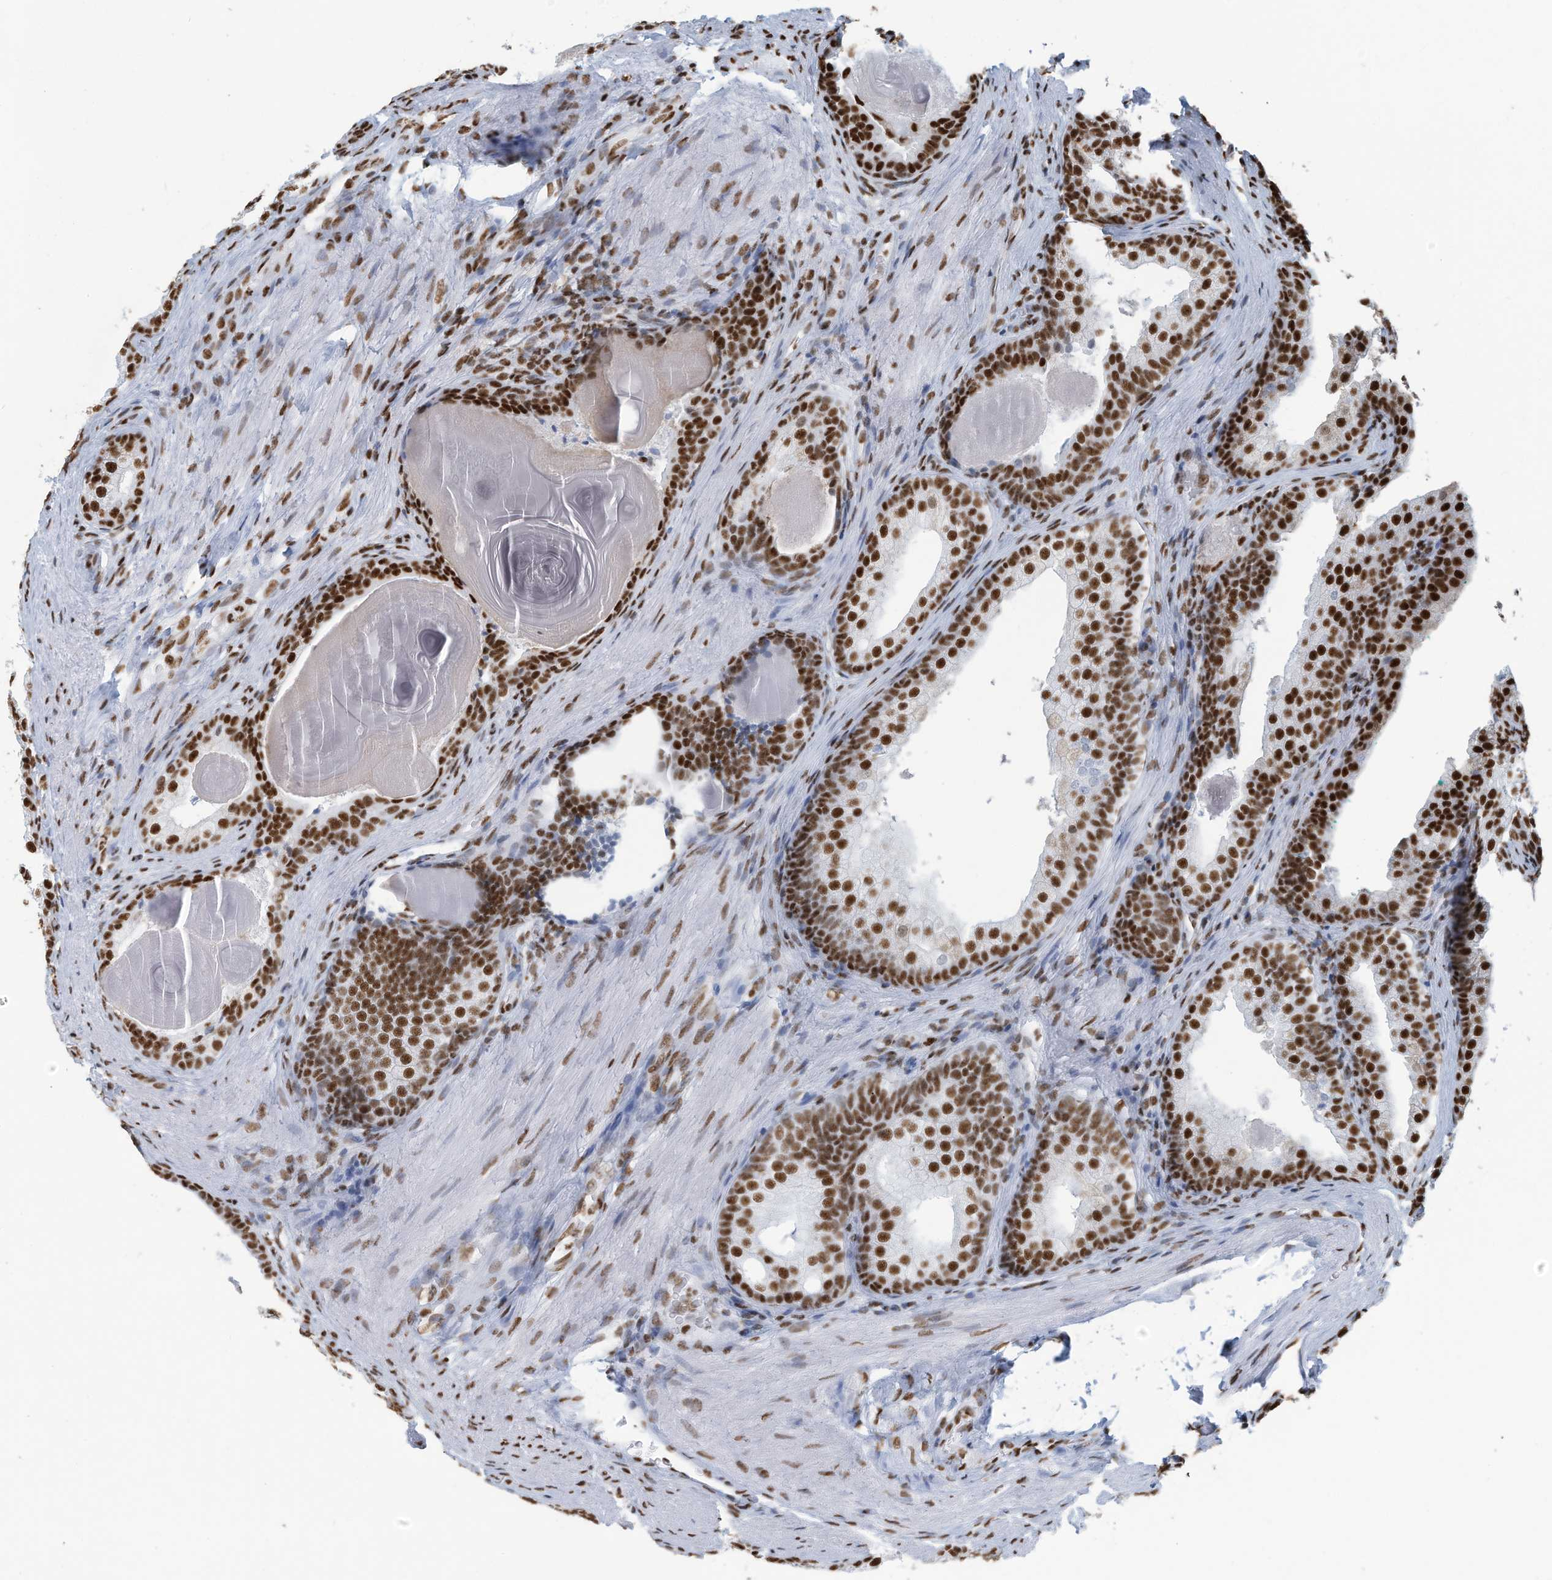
{"staining": {"intensity": "strong", "quantity": ">75%", "location": "nuclear"}, "tissue": "prostate cancer", "cell_type": "Tumor cells", "image_type": "cancer", "snomed": [{"axis": "morphology", "description": "Adenocarcinoma, High grade"}, {"axis": "topography", "description": "Prostate"}], "caption": "Tumor cells demonstrate strong nuclear positivity in approximately >75% of cells in high-grade adenocarcinoma (prostate).", "gene": "SARNP", "patient": {"sex": "male", "age": 62}}